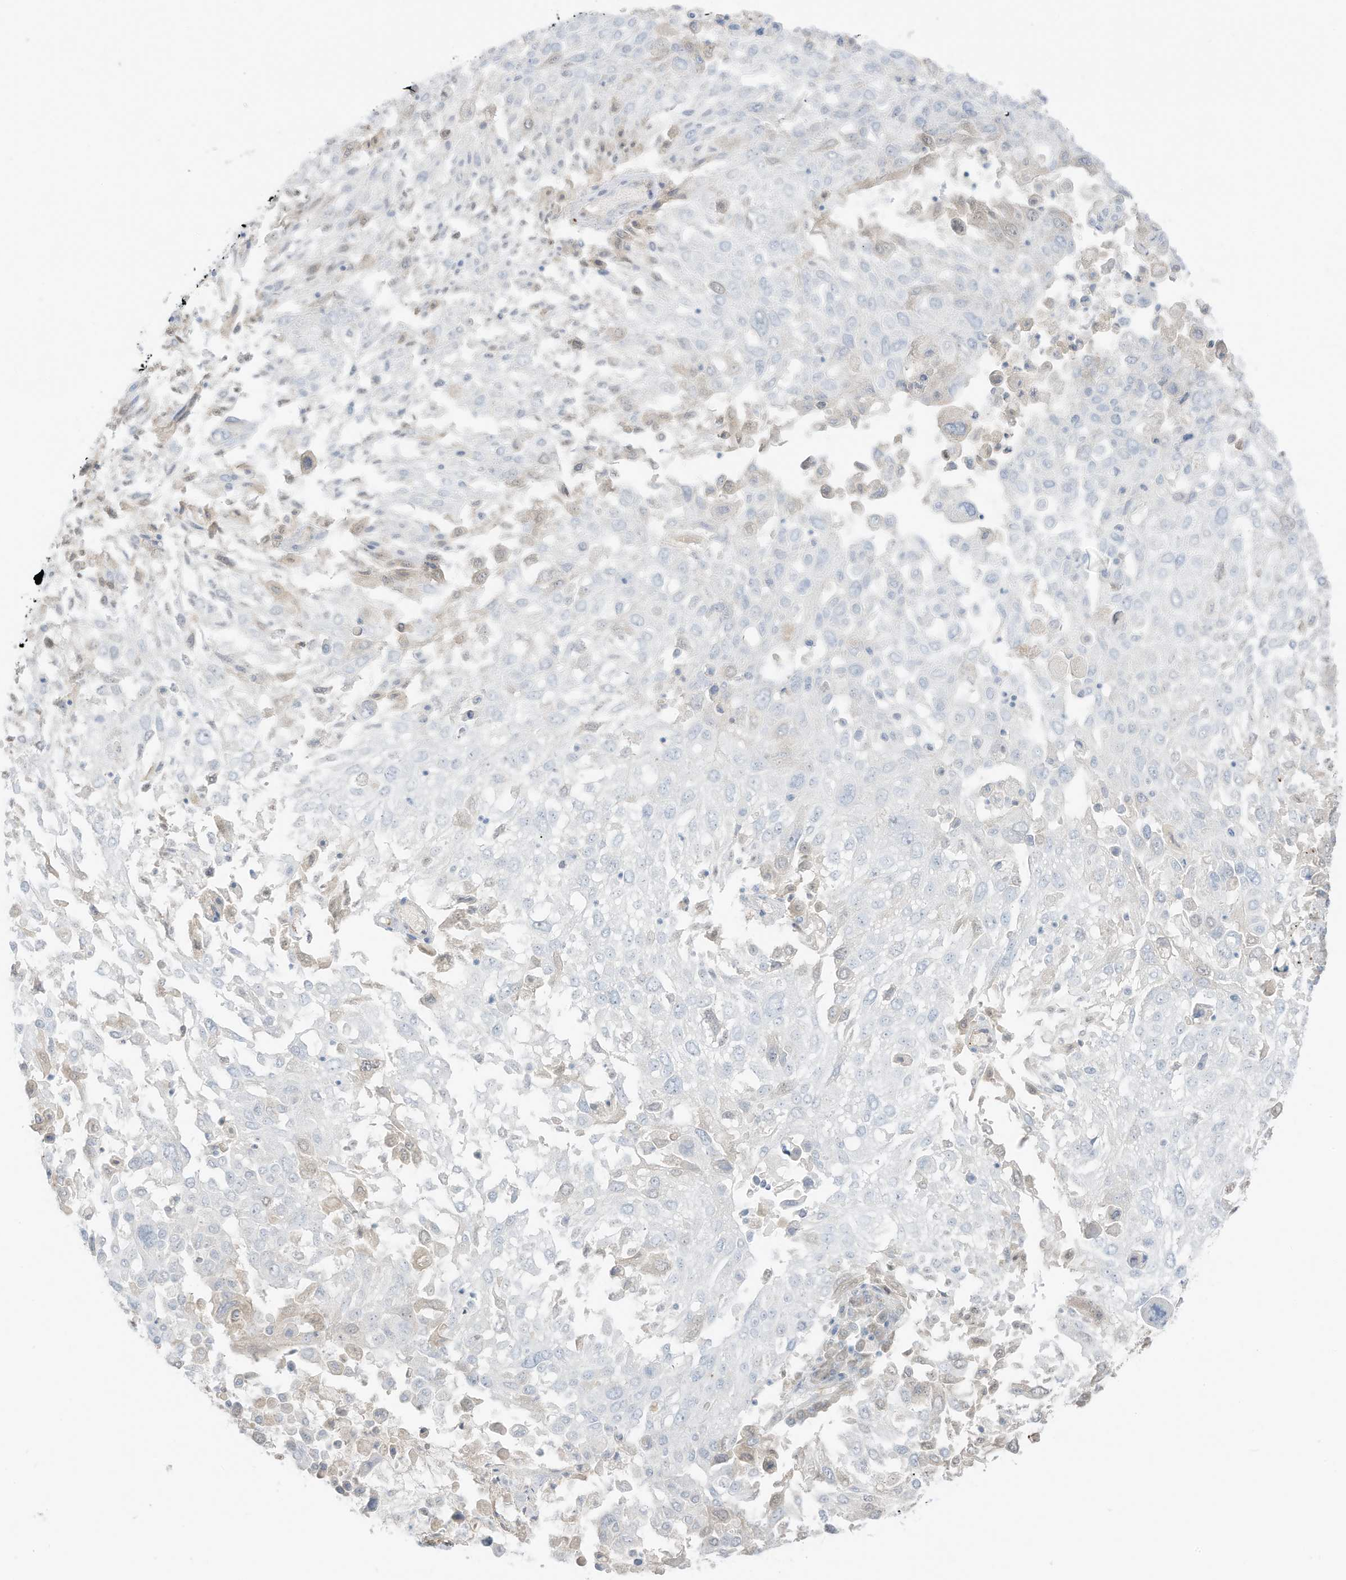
{"staining": {"intensity": "negative", "quantity": "none", "location": "none"}, "tissue": "lung cancer", "cell_type": "Tumor cells", "image_type": "cancer", "snomed": [{"axis": "morphology", "description": "Squamous cell carcinoma, NOS"}, {"axis": "topography", "description": "Lung"}], "caption": "Histopathology image shows no significant protein staining in tumor cells of squamous cell carcinoma (lung).", "gene": "C11orf87", "patient": {"sex": "male", "age": 65}}